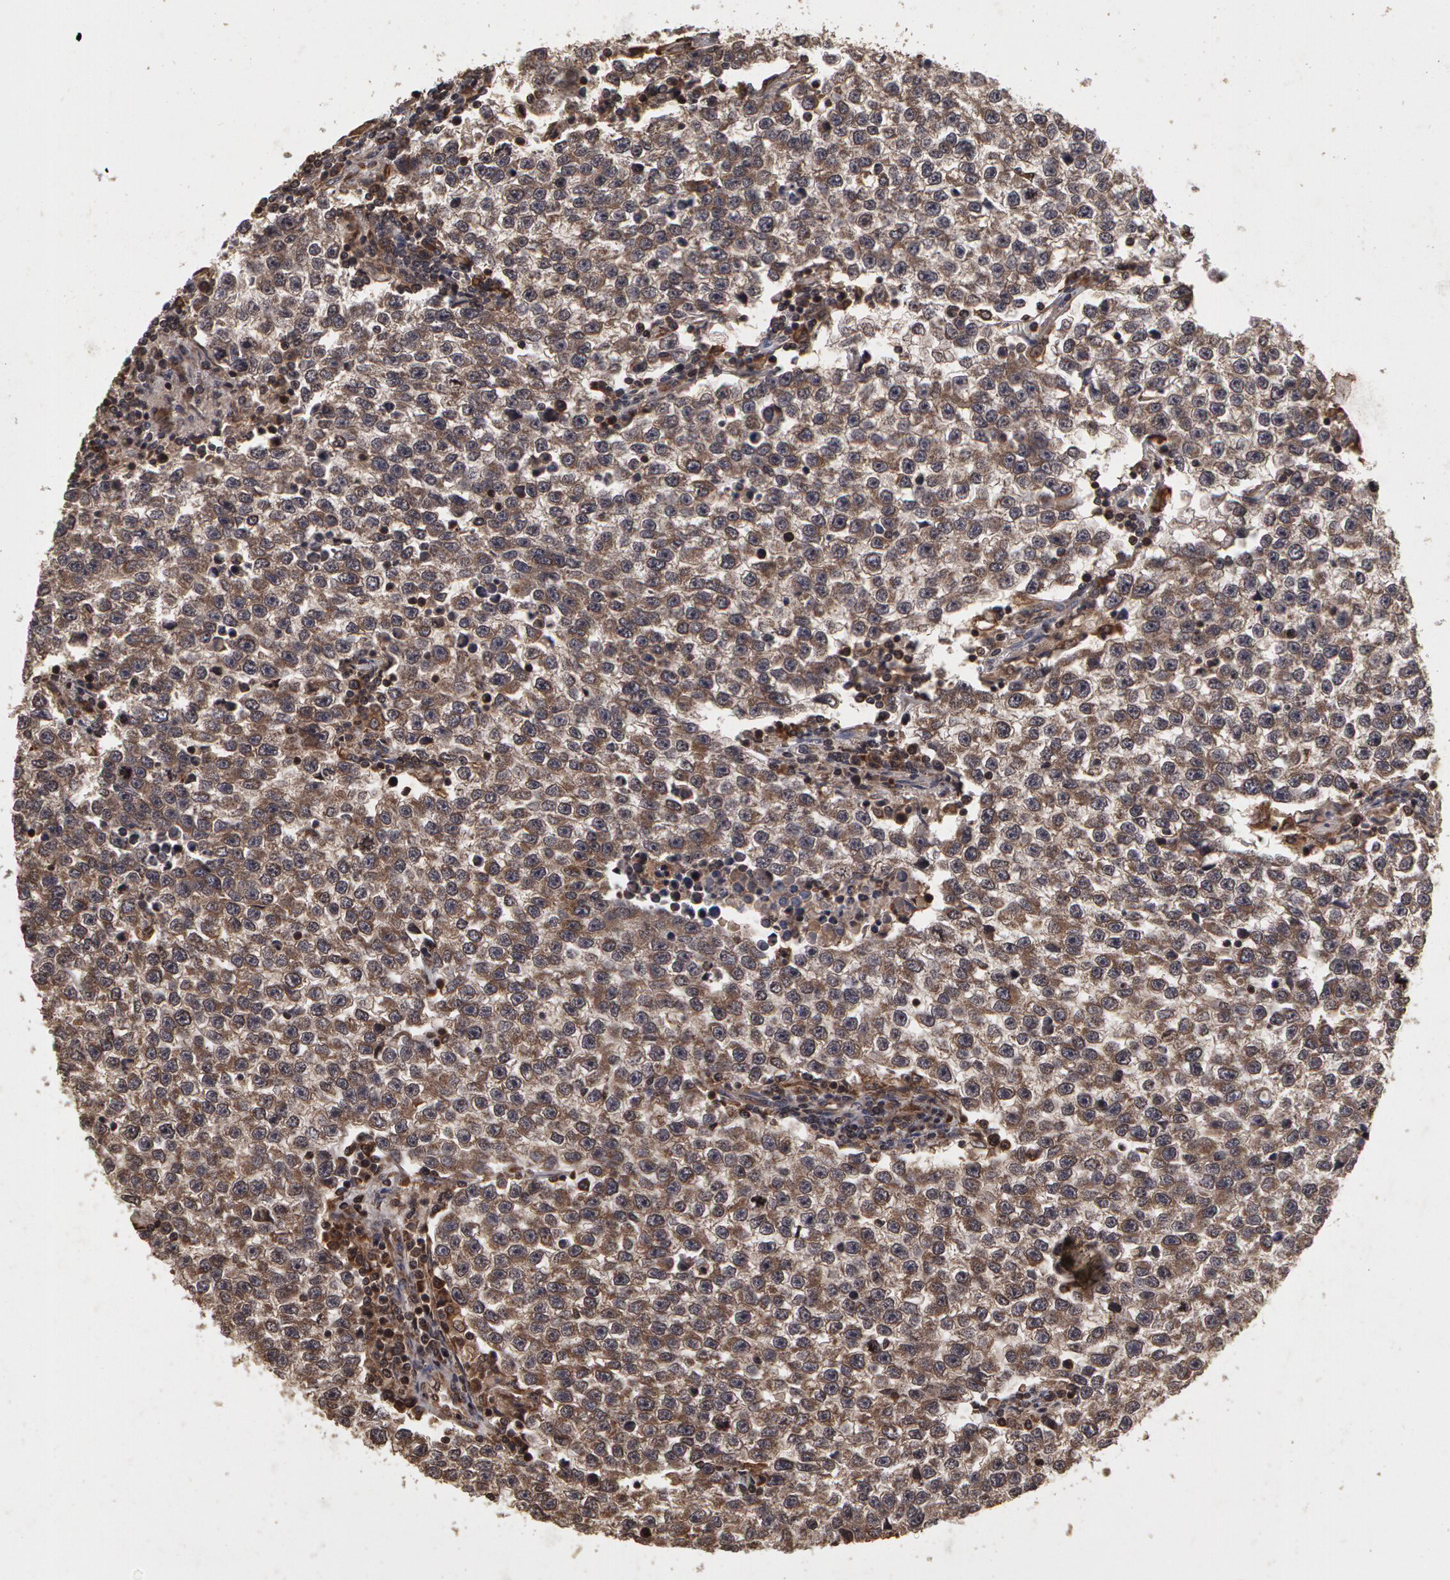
{"staining": {"intensity": "weak", "quantity": ">75%", "location": "cytoplasmic/membranous"}, "tissue": "testis cancer", "cell_type": "Tumor cells", "image_type": "cancer", "snomed": [{"axis": "morphology", "description": "Seminoma, NOS"}, {"axis": "topography", "description": "Testis"}], "caption": "There is low levels of weak cytoplasmic/membranous staining in tumor cells of testis cancer (seminoma), as demonstrated by immunohistochemical staining (brown color).", "gene": "CALR", "patient": {"sex": "male", "age": 36}}